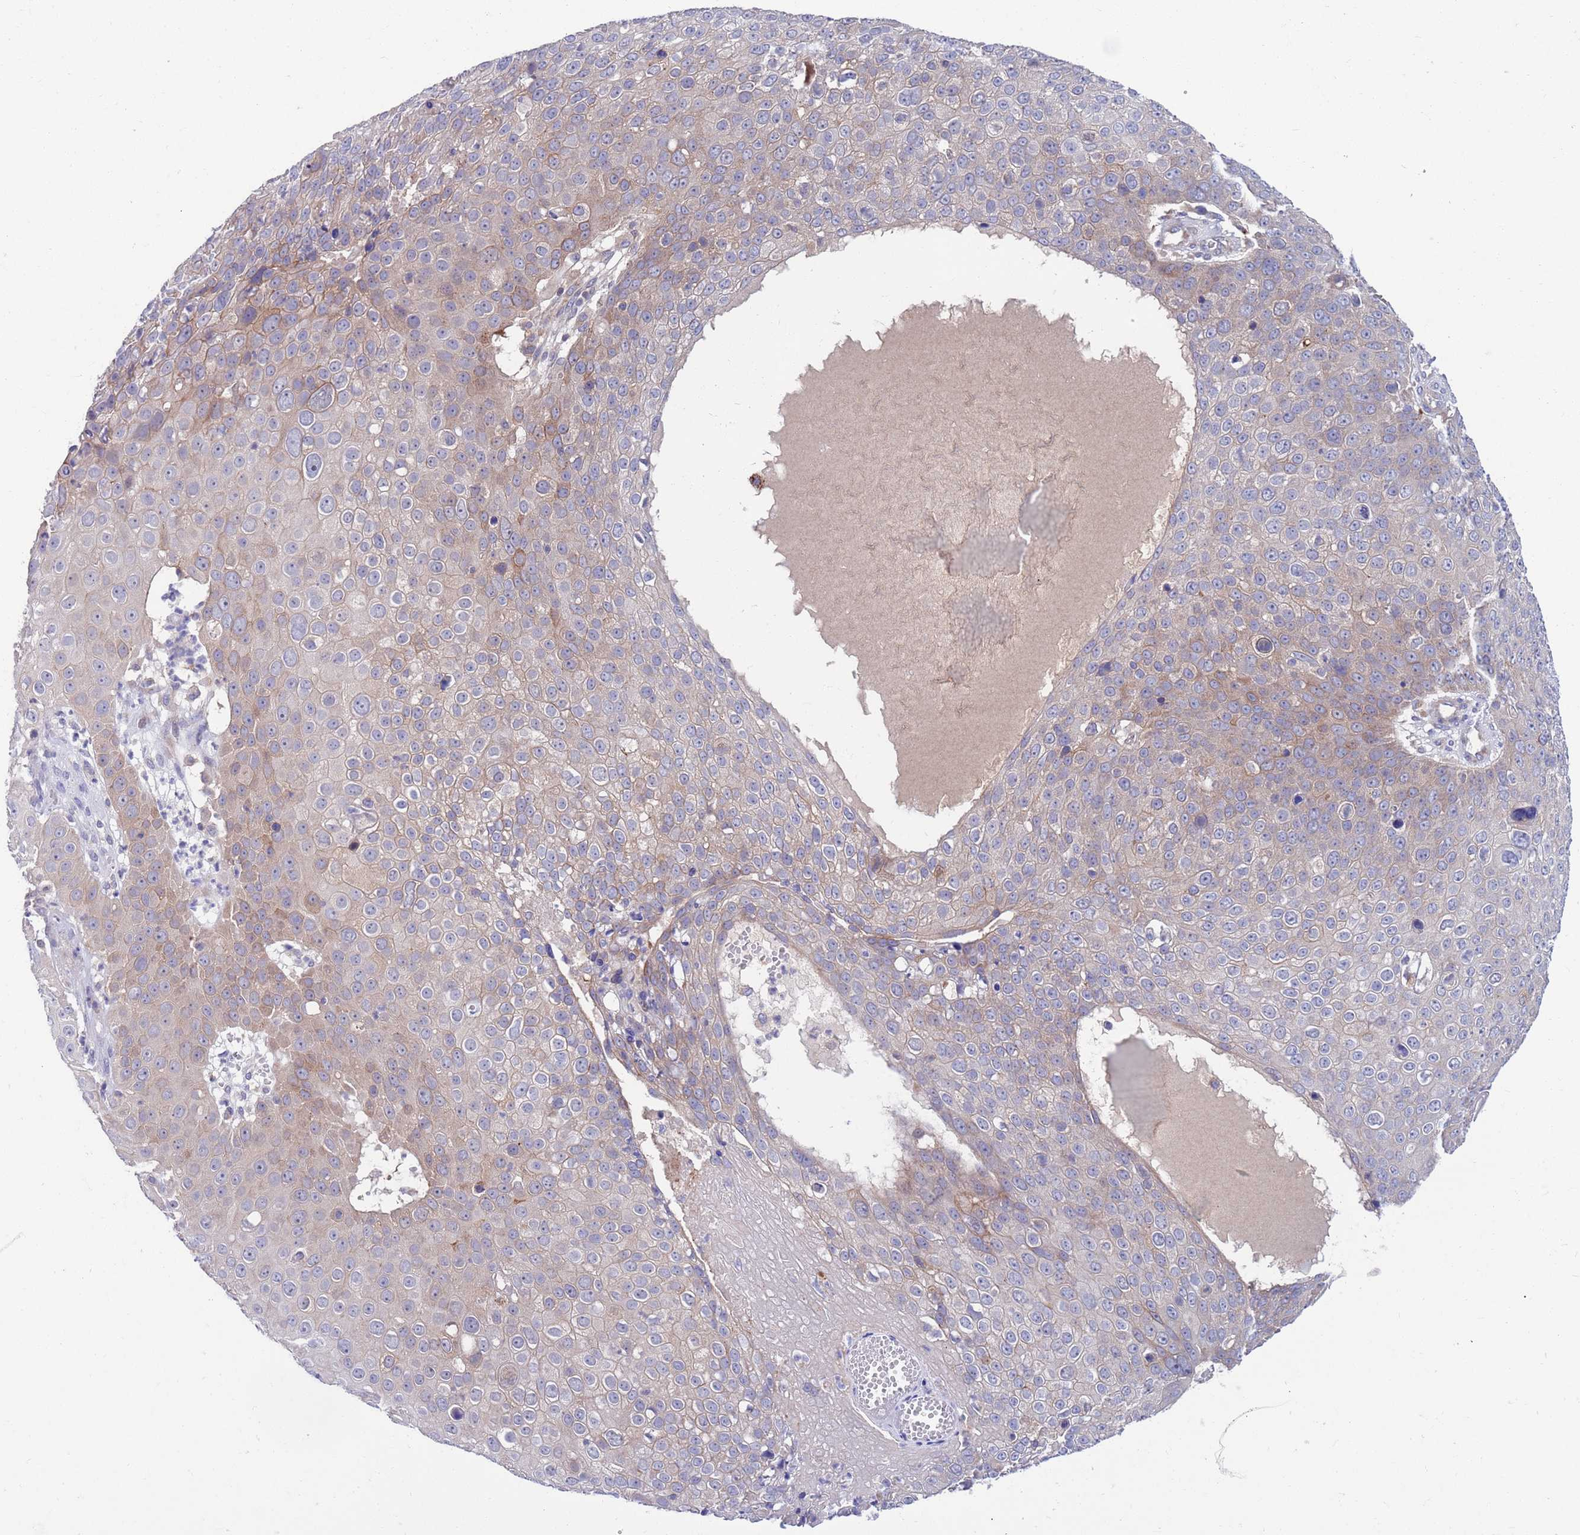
{"staining": {"intensity": "weak", "quantity": "<25%", "location": "cytoplasmic/membranous"}, "tissue": "skin cancer", "cell_type": "Tumor cells", "image_type": "cancer", "snomed": [{"axis": "morphology", "description": "Squamous cell carcinoma, NOS"}, {"axis": "topography", "description": "Skin"}], "caption": "This image is of skin squamous cell carcinoma stained with immunohistochemistry to label a protein in brown with the nuclei are counter-stained blue. There is no expression in tumor cells. (Brightfield microscopy of DAB immunohistochemistry (IHC) at high magnification).", "gene": "KLHL29", "patient": {"sex": "male", "age": 71}}